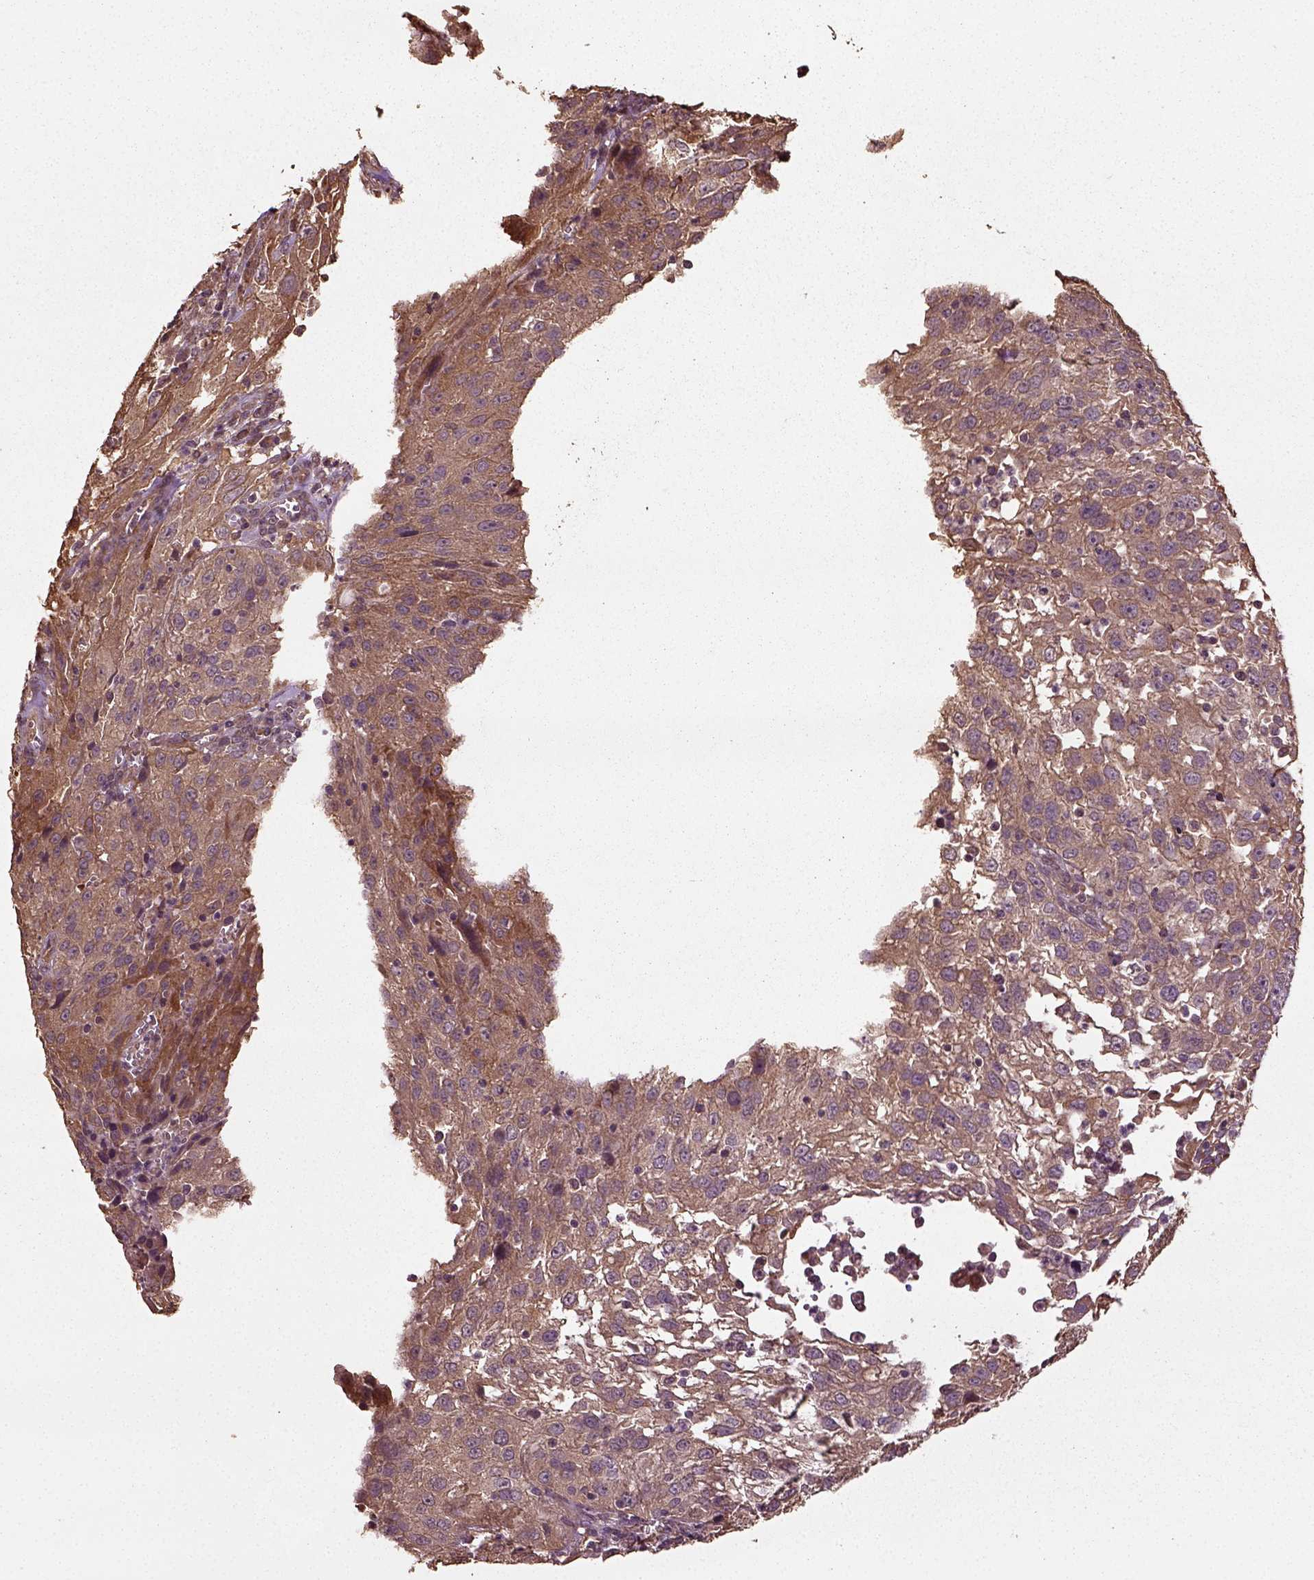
{"staining": {"intensity": "moderate", "quantity": ">75%", "location": "cytoplasmic/membranous"}, "tissue": "cervical cancer", "cell_type": "Tumor cells", "image_type": "cancer", "snomed": [{"axis": "morphology", "description": "Squamous cell carcinoma, NOS"}, {"axis": "topography", "description": "Cervix"}], "caption": "IHC of human cervical squamous cell carcinoma demonstrates medium levels of moderate cytoplasmic/membranous expression in approximately >75% of tumor cells.", "gene": "ERV3-1", "patient": {"sex": "female", "age": 32}}